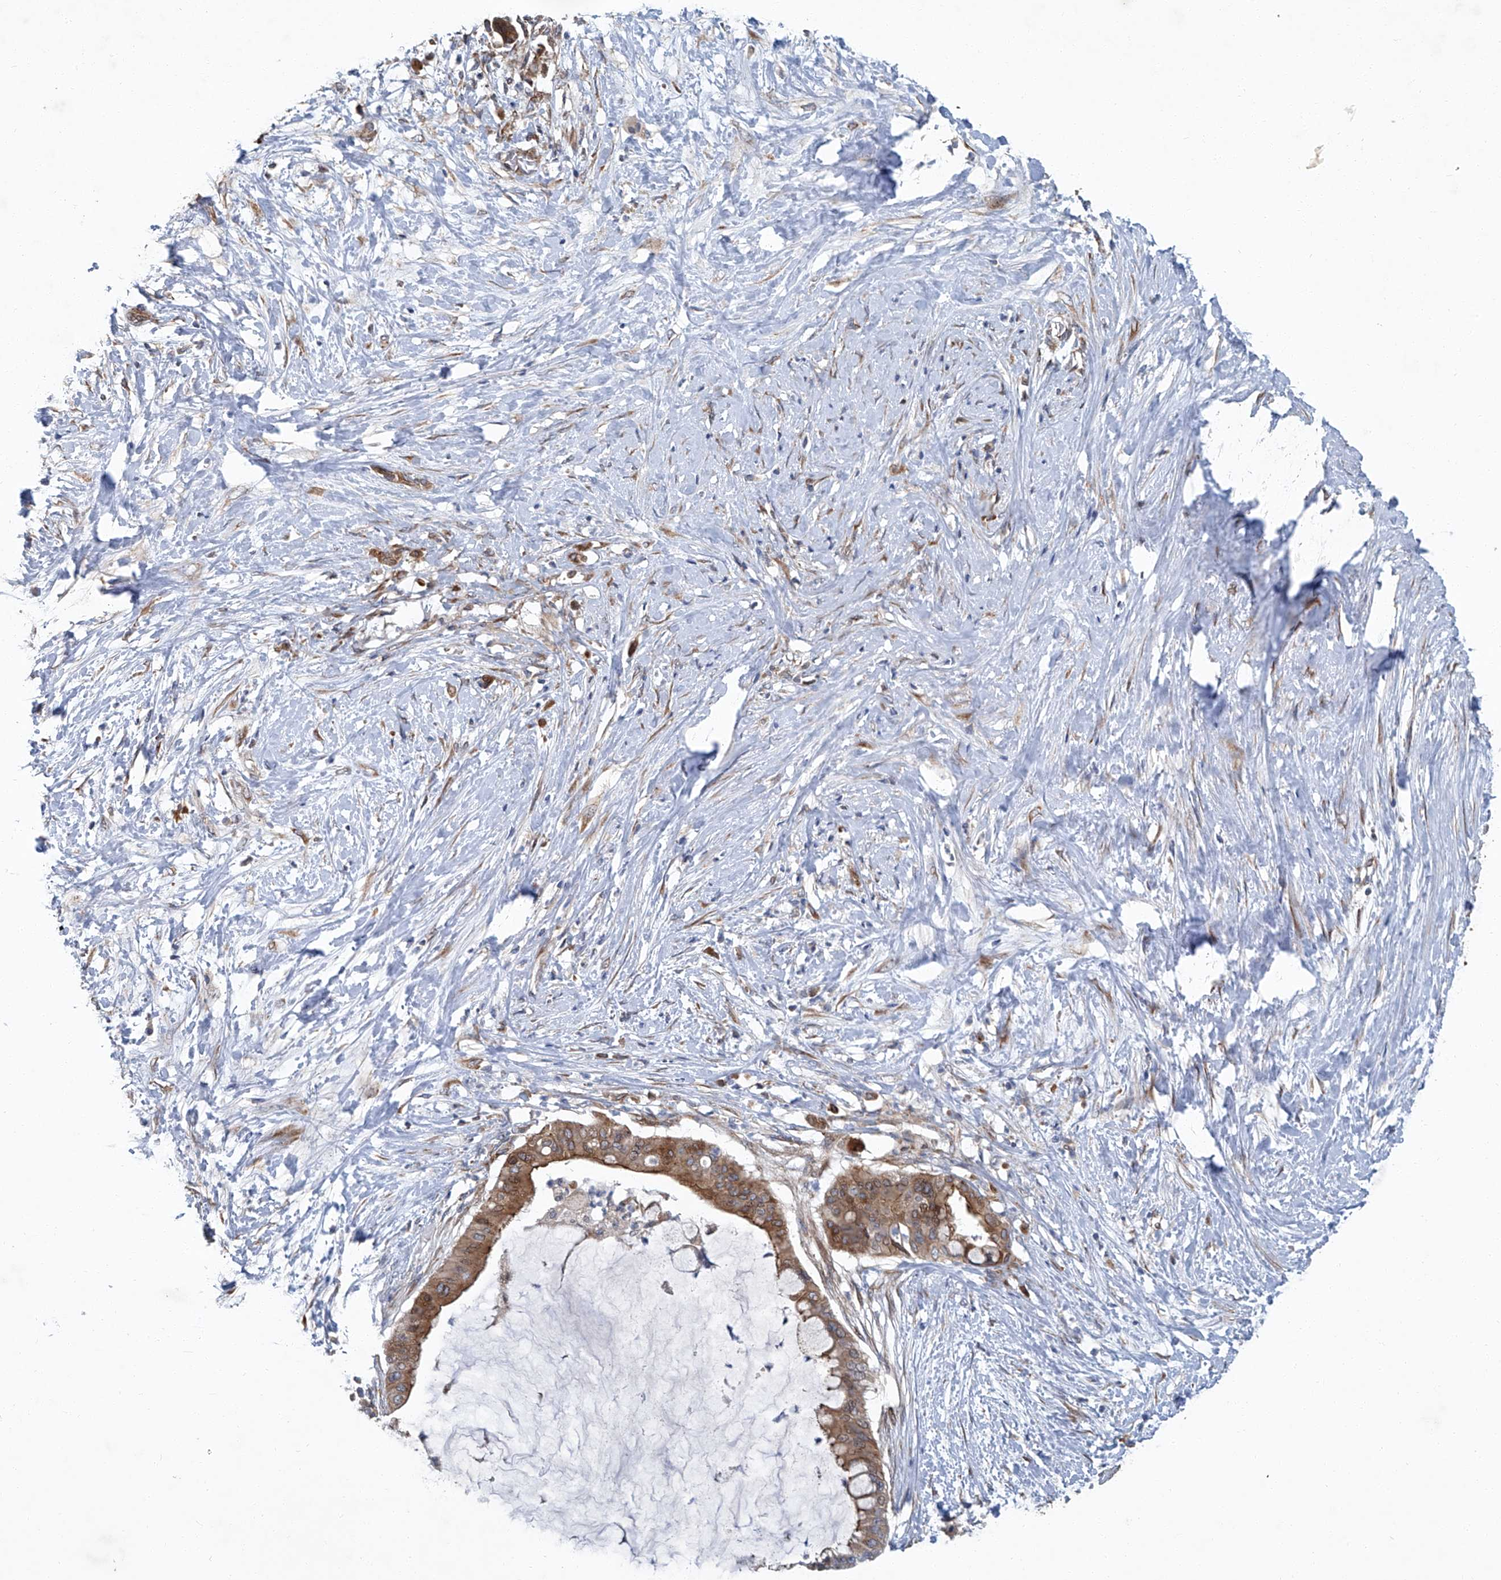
{"staining": {"intensity": "moderate", "quantity": ">75%", "location": "cytoplasmic/membranous"}, "tissue": "pancreatic cancer", "cell_type": "Tumor cells", "image_type": "cancer", "snomed": [{"axis": "morphology", "description": "Adenocarcinoma, NOS"}, {"axis": "topography", "description": "Pancreas"}], "caption": "Immunohistochemistry (DAB) staining of human pancreatic adenocarcinoma demonstrates moderate cytoplasmic/membranous protein expression in approximately >75% of tumor cells.", "gene": "GPR132", "patient": {"sex": "male", "age": 41}}